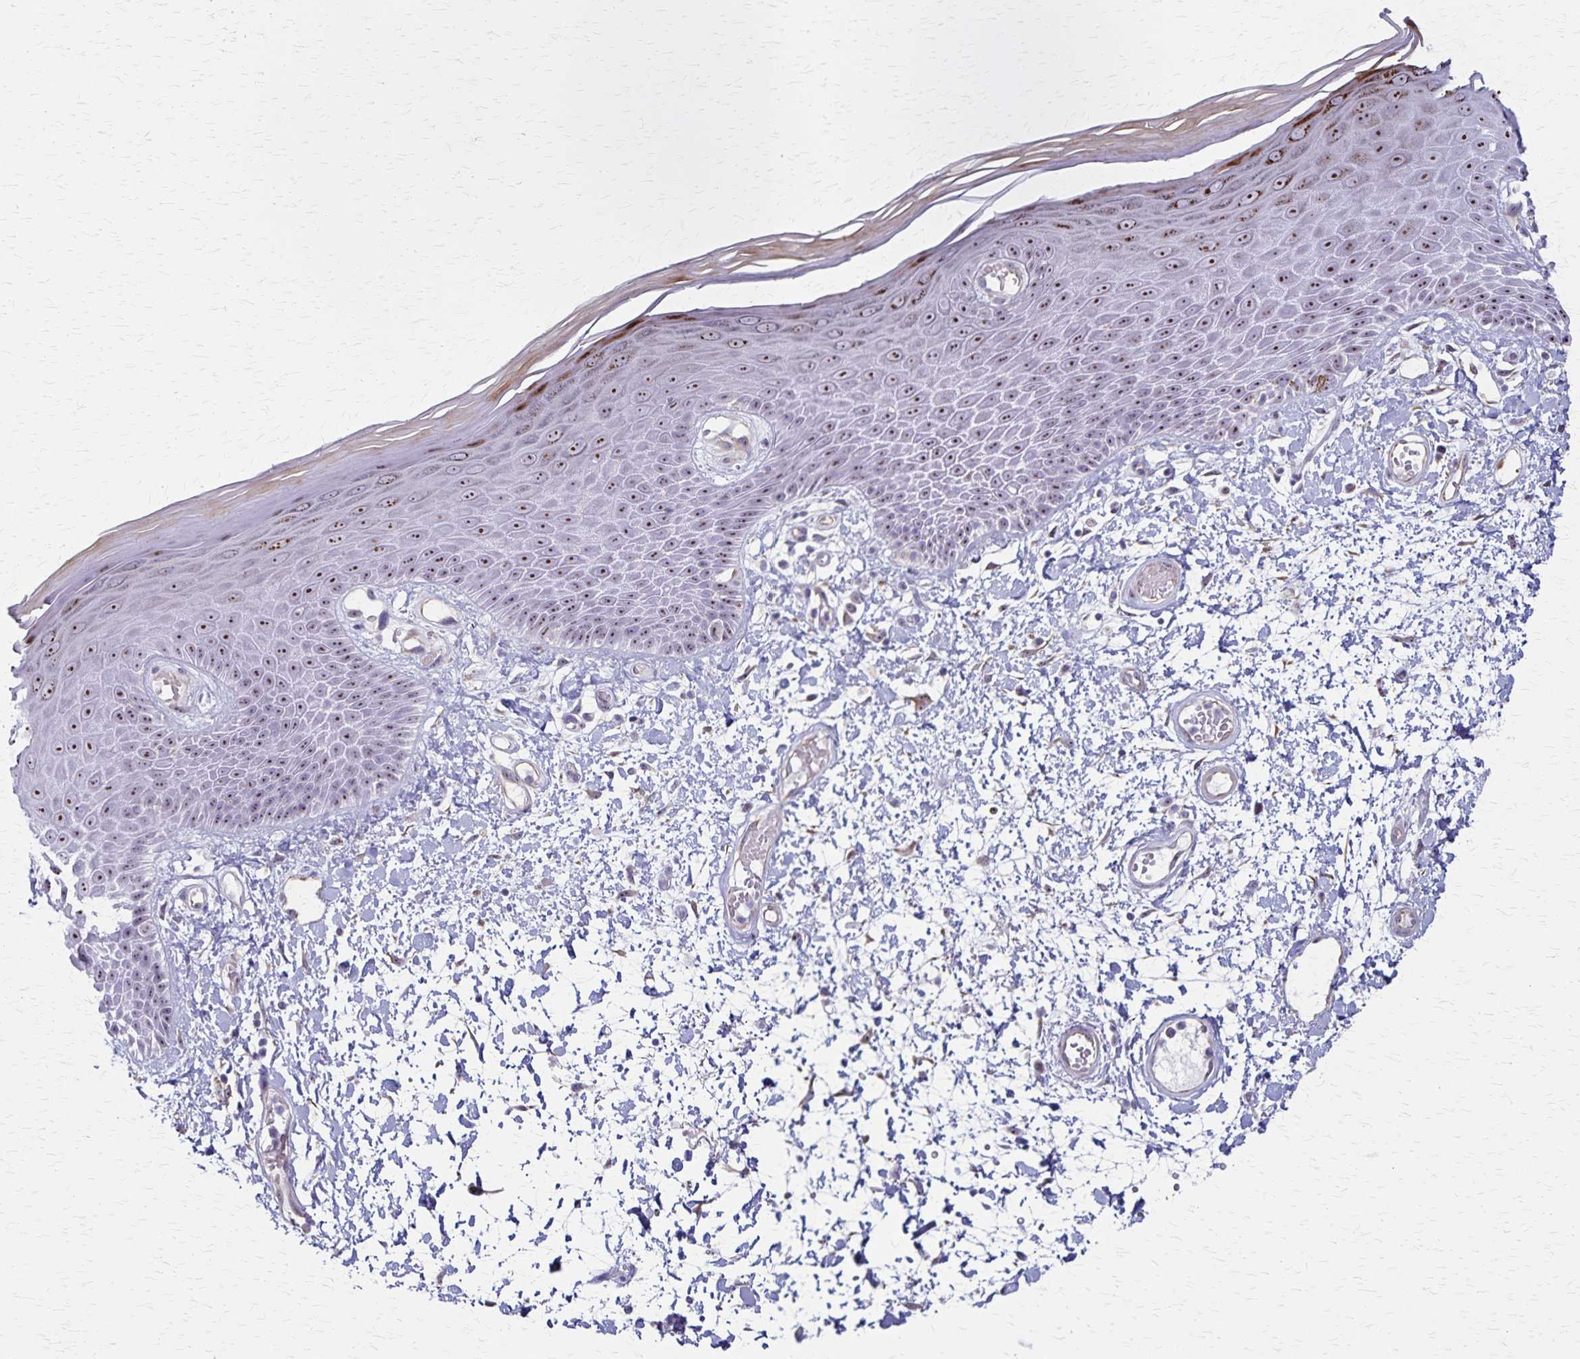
{"staining": {"intensity": "moderate", "quantity": ">75%", "location": "nuclear"}, "tissue": "skin", "cell_type": "Epidermal cells", "image_type": "normal", "snomed": [{"axis": "morphology", "description": "Normal tissue, NOS"}, {"axis": "topography", "description": "Anal"}, {"axis": "topography", "description": "Peripheral nerve tissue"}], "caption": "Skin stained with a brown dye exhibits moderate nuclear positive expression in approximately >75% of epidermal cells.", "gene": "DLK2", "patient": {"sex": "male", "age": 78}}